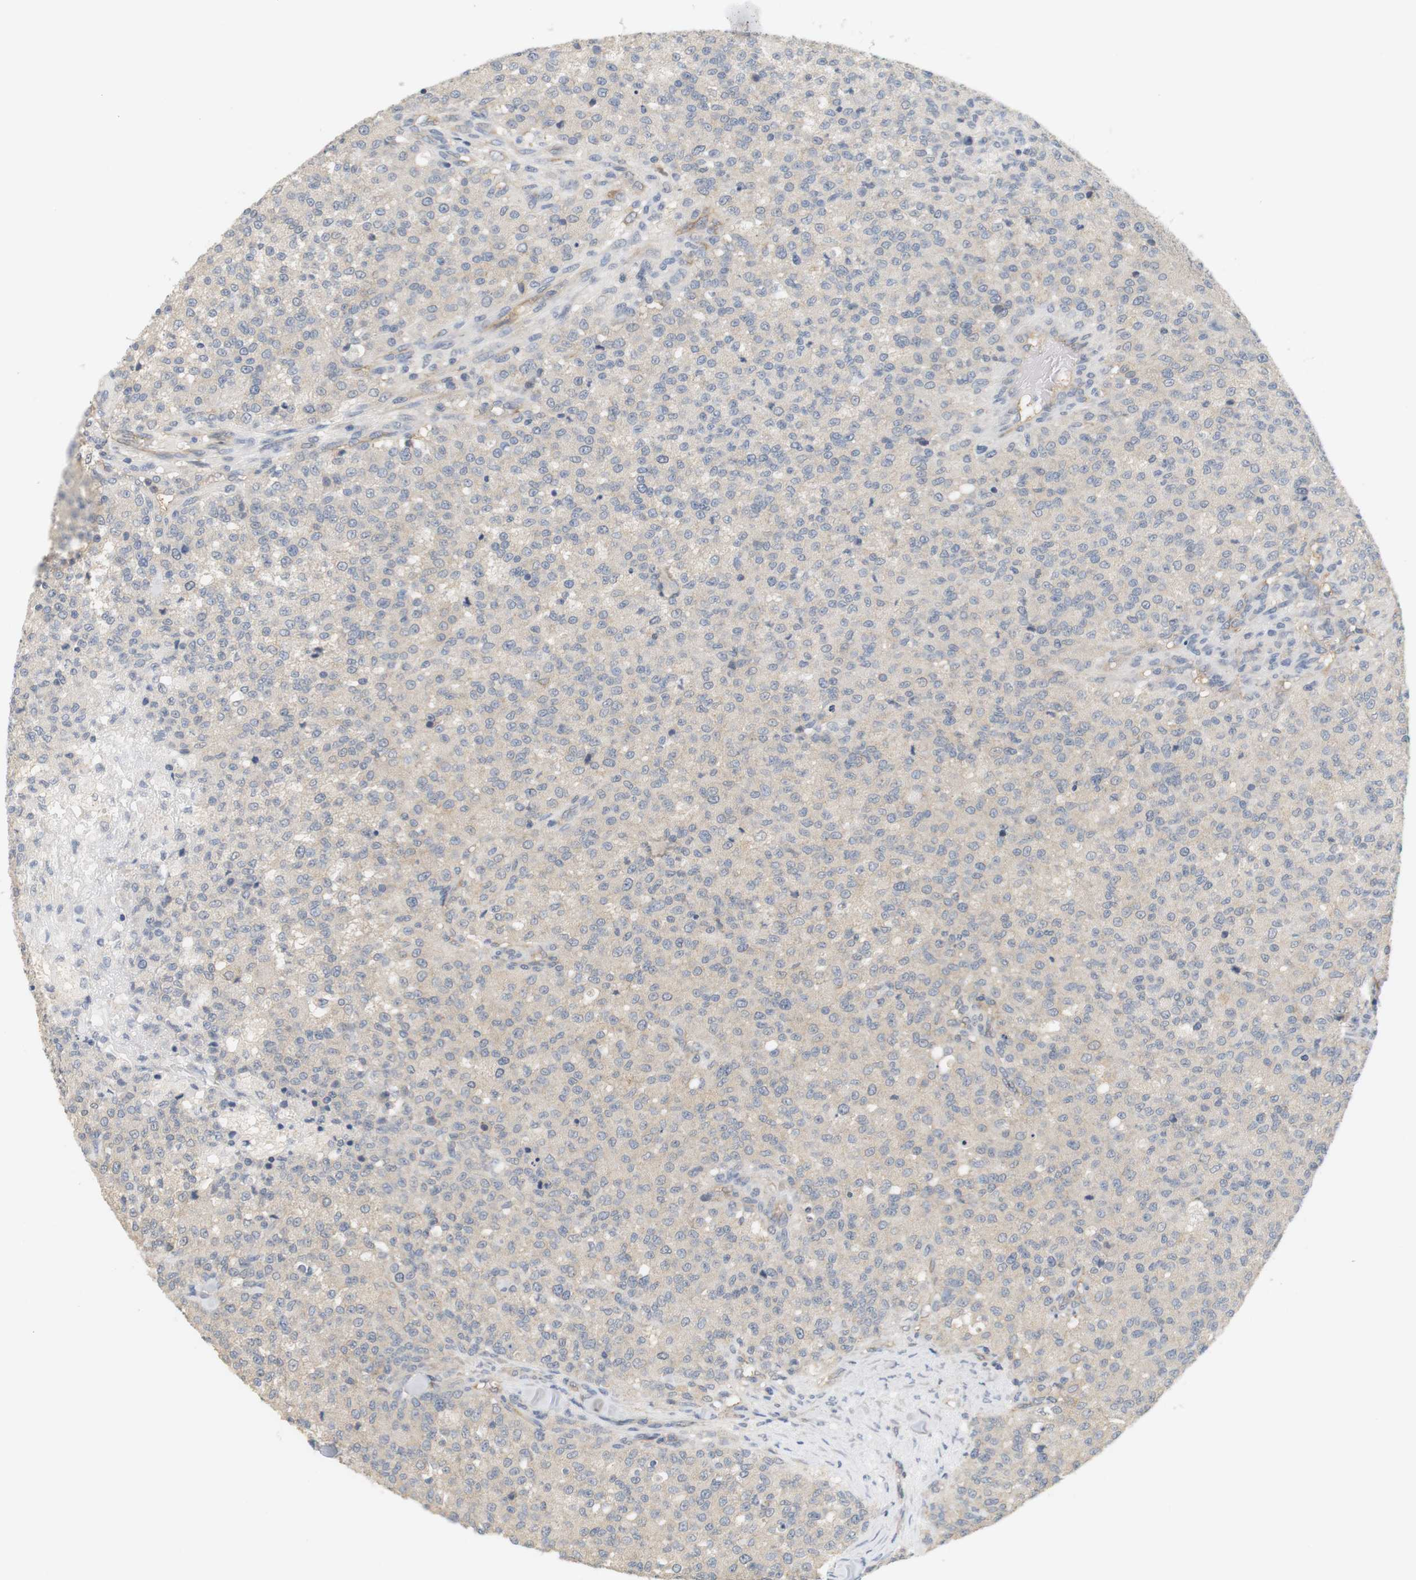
{"staining": {"intensity": "negative", "quantity": "none", "location": "none"}, "tissue": "testis cancer", "cell_type": "Tumor cells", "image_type": "cancer", "snomed": [{"axis": "morphology", "description": "Seminoma, NOS"}, {"axis": "topography", "description": "Testis"}], "caption": "There is no significant staining in tumor cells of seminoma (testis).", "gene": "OSR1", "patient": {"sex": "male", "age": 59}}